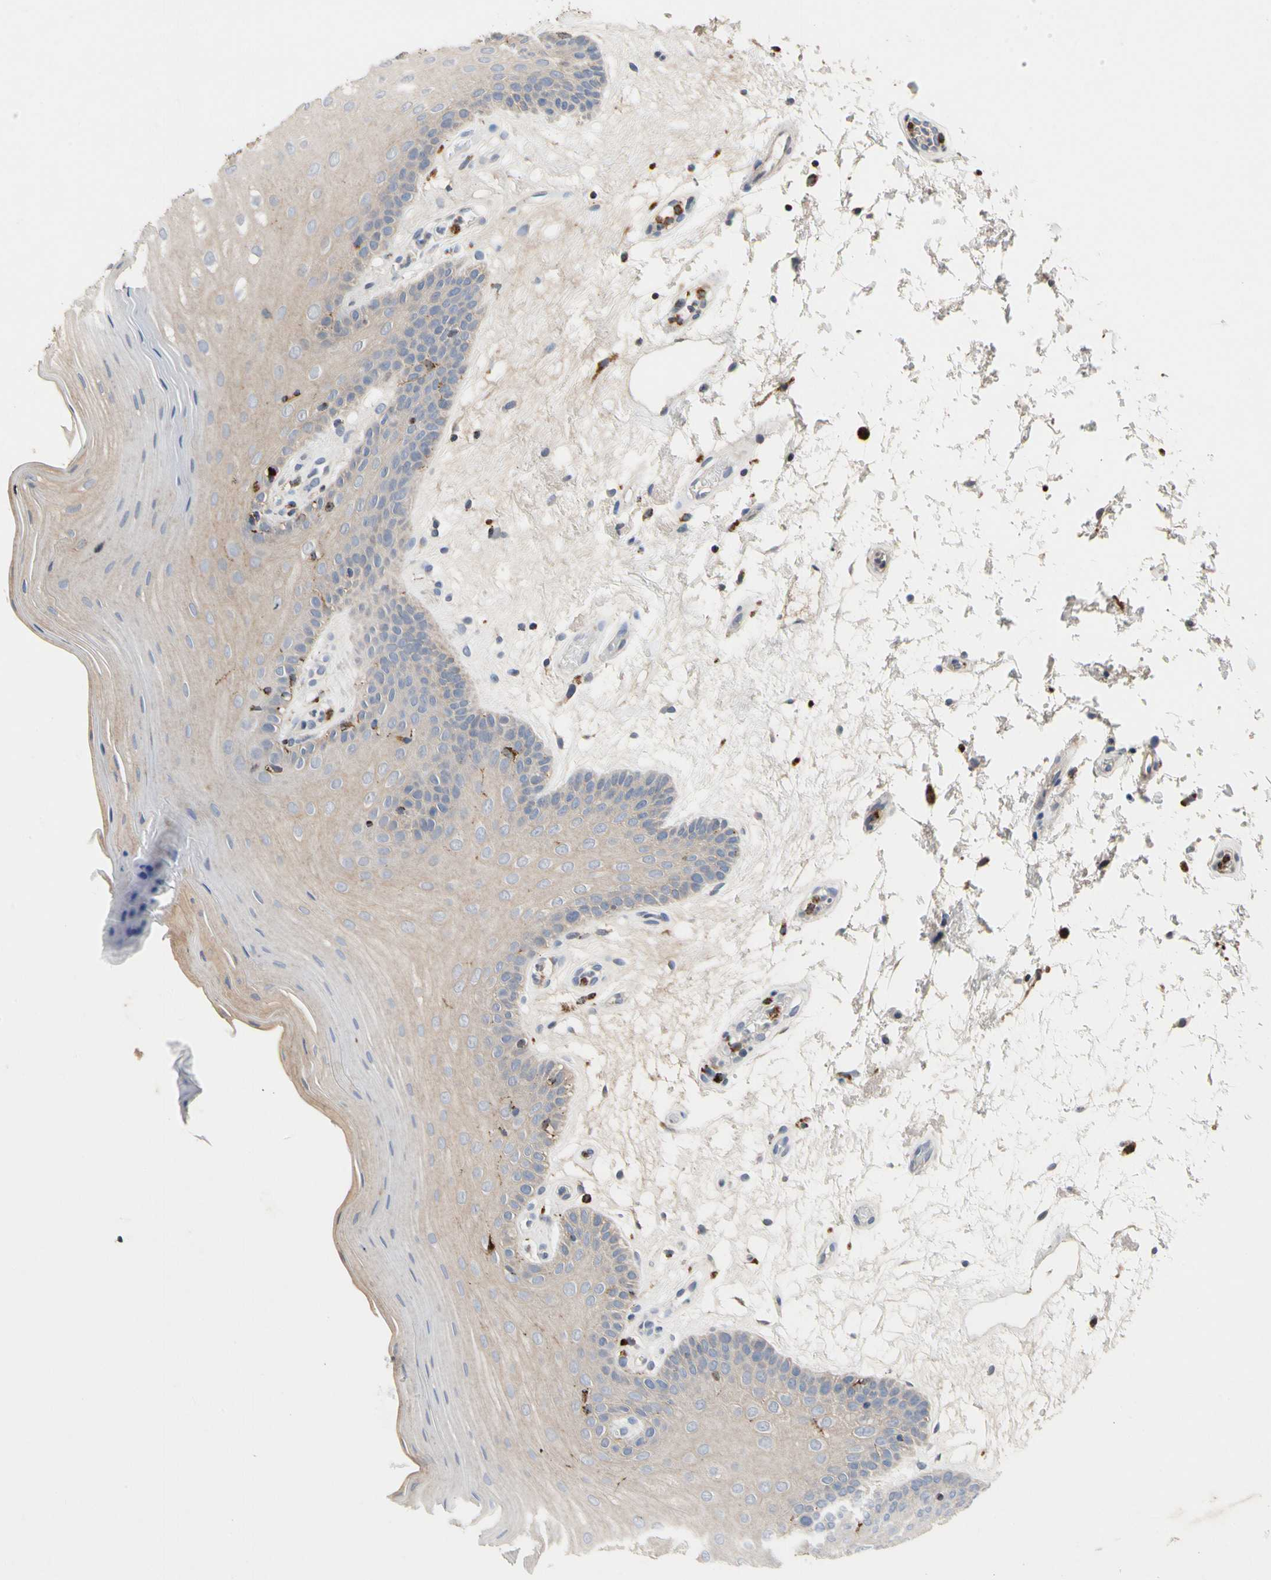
{"staining": {"intensity": "weak", "quantity": ">75%", "location": "cytoplasmic/membranous"}, "tissue": "oral mucosa", "cell_type": "Squamous epithelial cells", "image_type": "normal", "snomed": [{"axis": "morphology", "description": "Normal tissue, NOS"}, {"axis": "morphology", "description": "Squamous cell carcinoma, NOS"}, {"axis": "topography", "description": "Skeletal muscle"}, {"axis": "topography", "description": "Oral tissue"}, {"axis": "topography", "description": "Head-Neck"}], "caption": "Weak cytoplasmic/membranous protein staining is present in about >75% of squamous epithelial cells in oral mucosa.", "gene": "ADA2", "patient": {"sex": "male", "age": 71}}